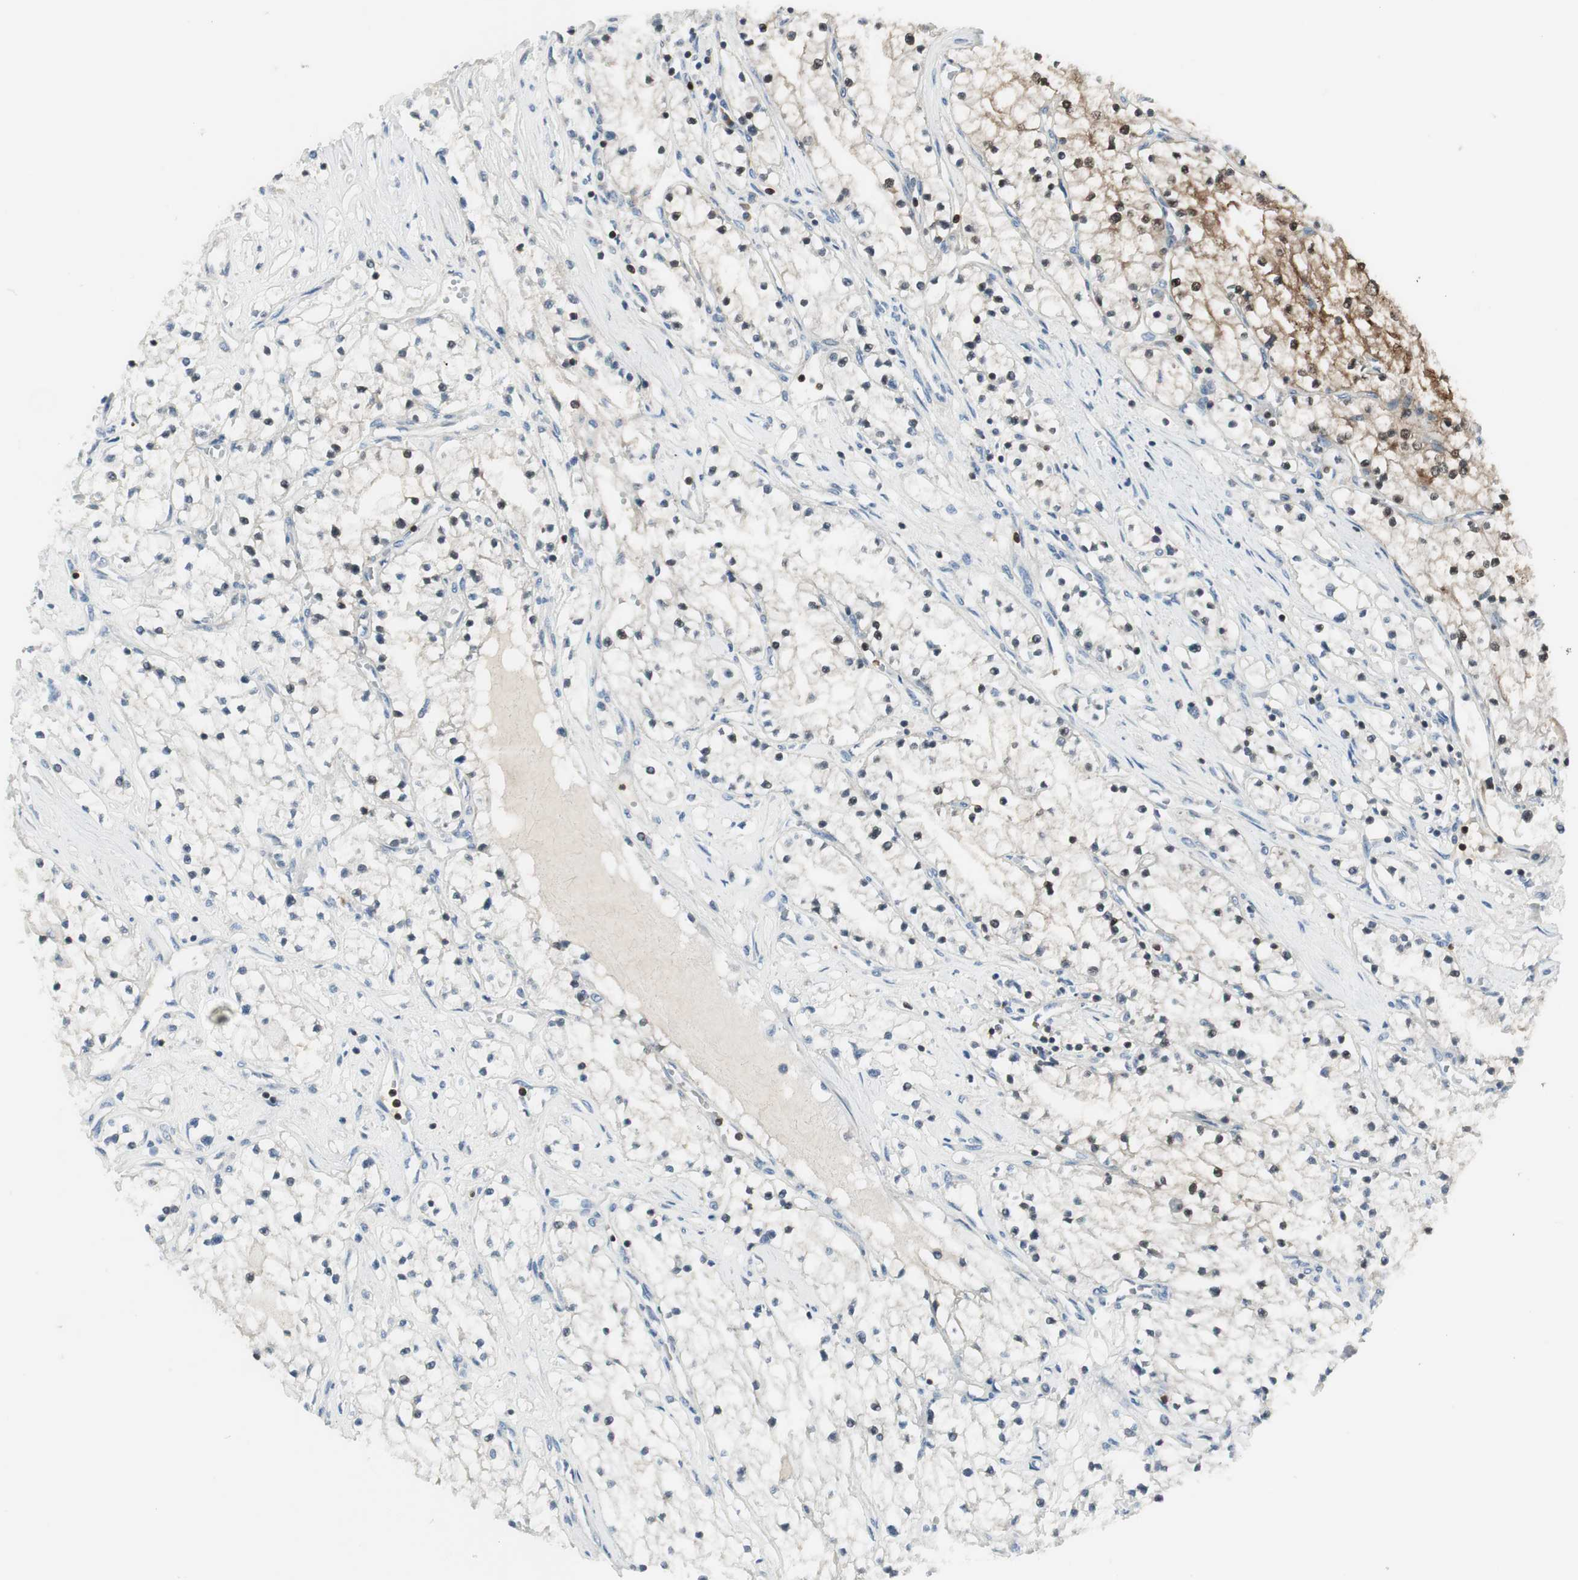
{"staining": {"intensity": "negative", "quantity": "none", "location": "none"}, "tissue": "renal cancer", "cell_type": "Tumor cells", "image_type": "cancer", "snomed": [{"axis": "morphology", "description": "Adenocarcinoma, NOS"}, {"axis": "topography", "description": "Kidney"}], "caption": "Photomicrograph shows no significant protein staining in tumor cells of adenocarcinoma (renal).", "gene": "SLC9A3R1", "patient": {"sex": "male", "age": 68}}